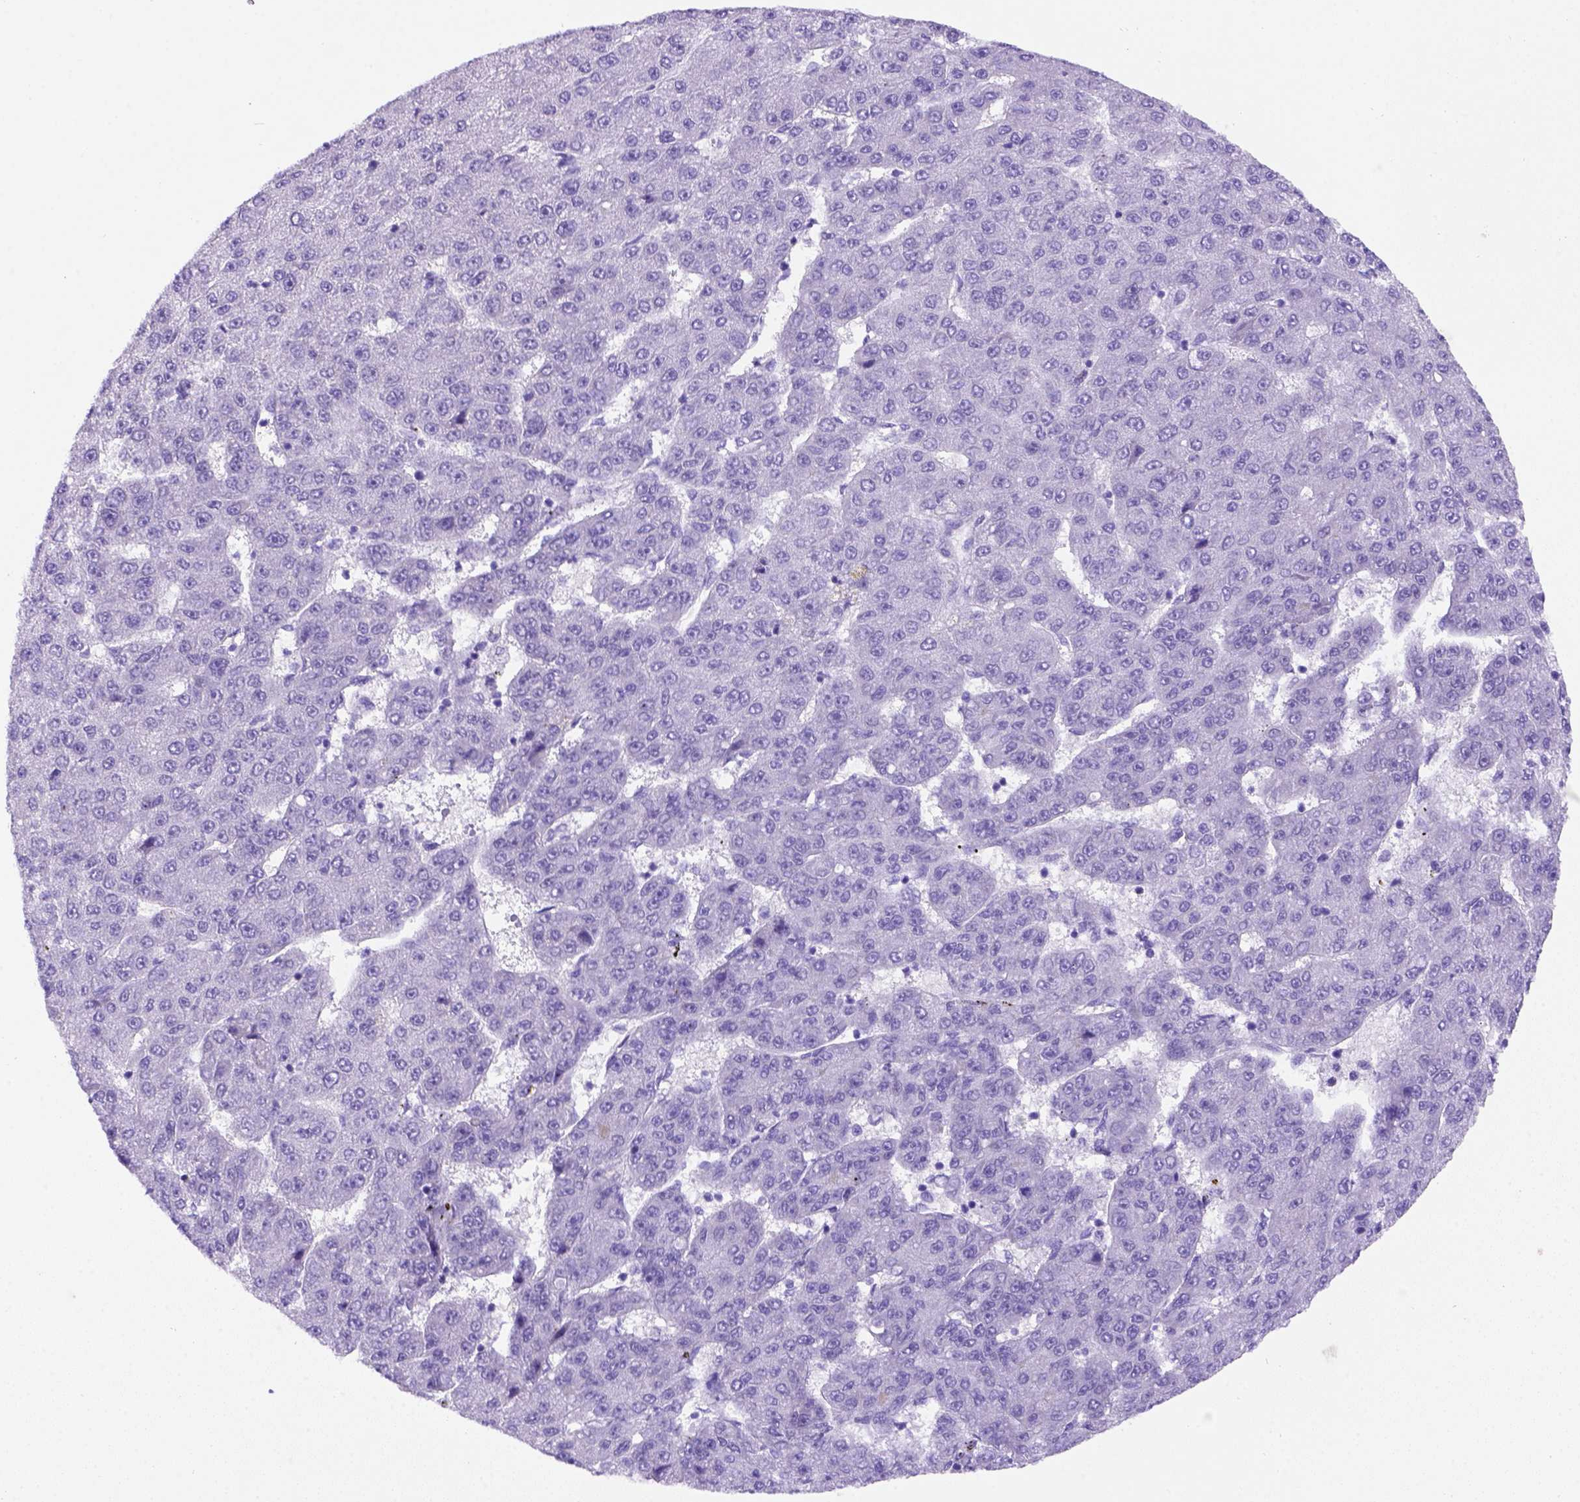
{"staining": {"intensity": "negative", "quantity": "none", "location": "none"}, "tissue": "liver cancer", "cell_type": "Tumor cells", "image_type": "cancer", "snomed": [{"axis": "morphology", "description": "Carcinoma, Hepatocellular, NOS"}, {"axis": "topography", "description": "Liver"}], "caption": "The image exhibits no staining of tumor cells in liver cancer.", "gene": "FOXI1", "patient": {"sex": "male", "age": 67}}